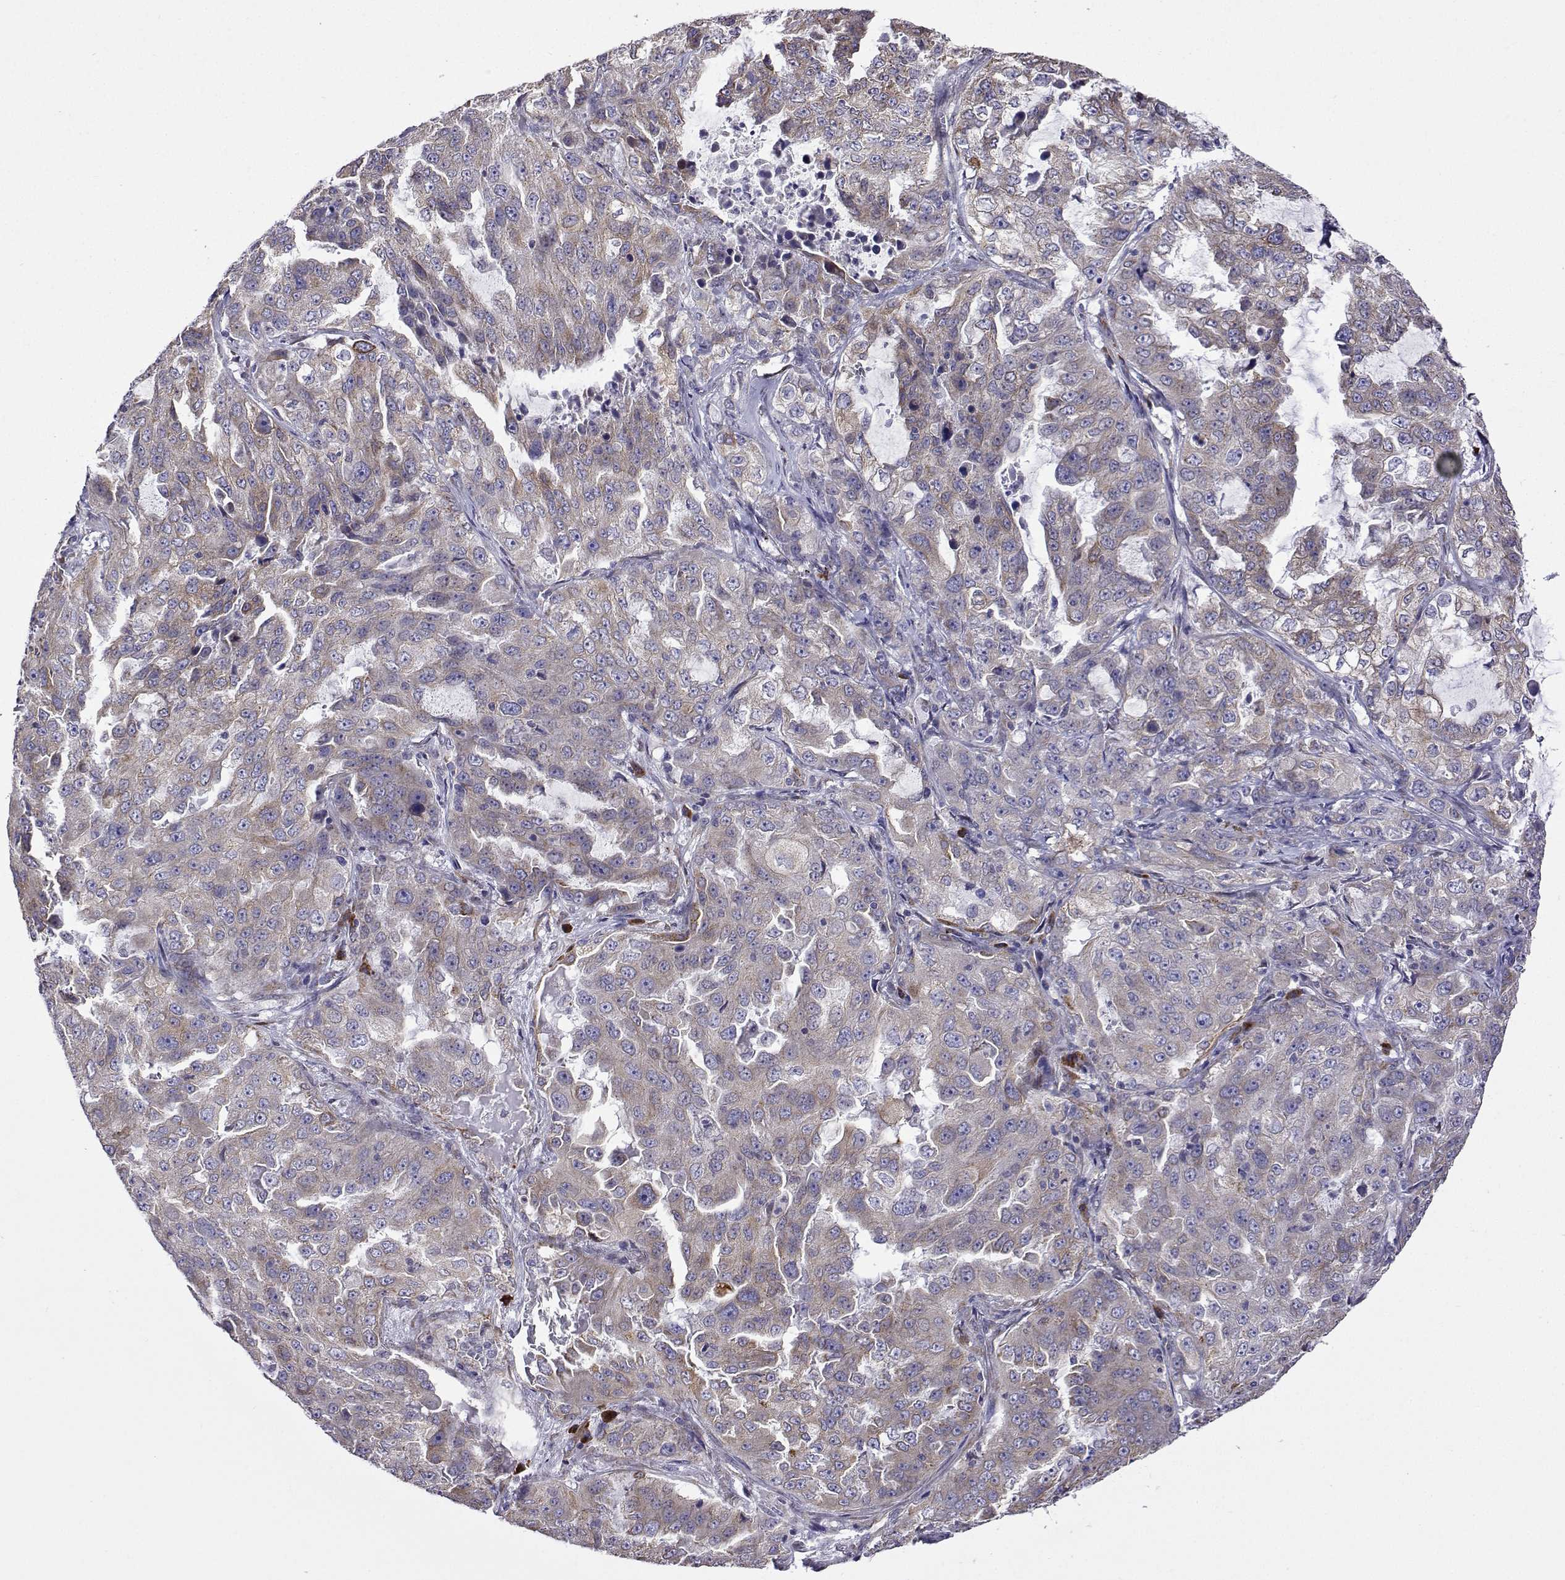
{"staining": {"intensity": "negative", "quantity": "none", "location": "none"}, "tissue": "lung cancer", "cell_type": "Tumor cells", "image_type": "cancer", "snomed": [{"axis": "morphology", "description": "Adenocarcinoma, NOS"}, {"axis": "topography", "description": "Lung"}], "caption": "There is no significant expression in tumor cells of lung cancer.", "gene": "PGRMC2", "patient": {"sex": "female", "age": 61}}